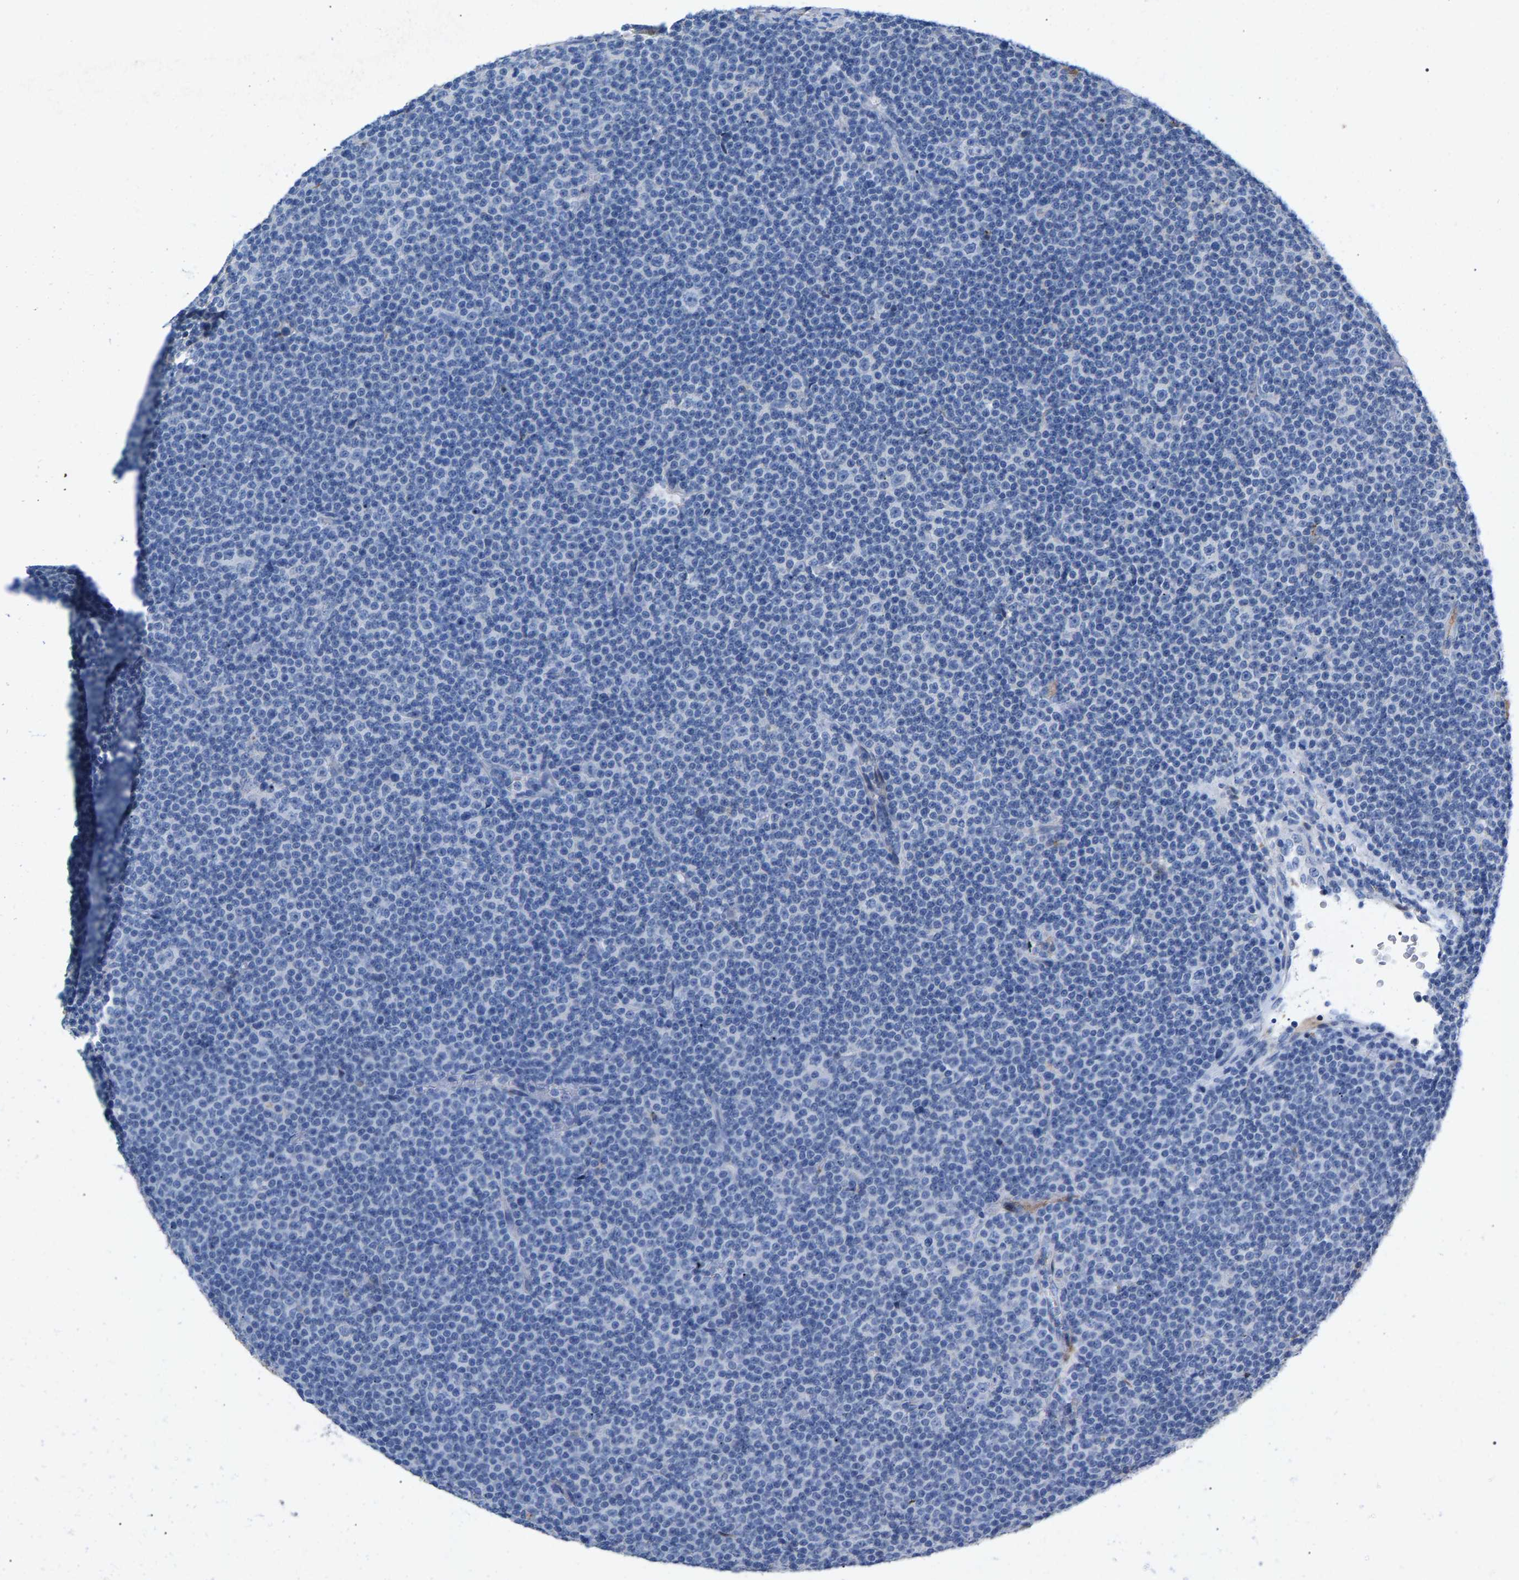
{"staining": {"intensity": "negative", "quantity": "none", "location": "none"}, "tissue": "lymphoma", "cell_type": "Tumor cells", "image_type": "cancer", "snomed": [{"axis": "morphology", "description": "Malignant lymphoma, non-Hodgkin's type, Low grade"}, {"axis": "topography", "description": "Lymph node"}], "caption": "Lymphoma was stained to show a protein in brown. There is no significant expression in tumor cells. (DAB (3,3'-diaminobenzidine) immunohistochemistry, high magnification).", "gene": "APOH", "patient": {"sex": "female", "age": 67}}